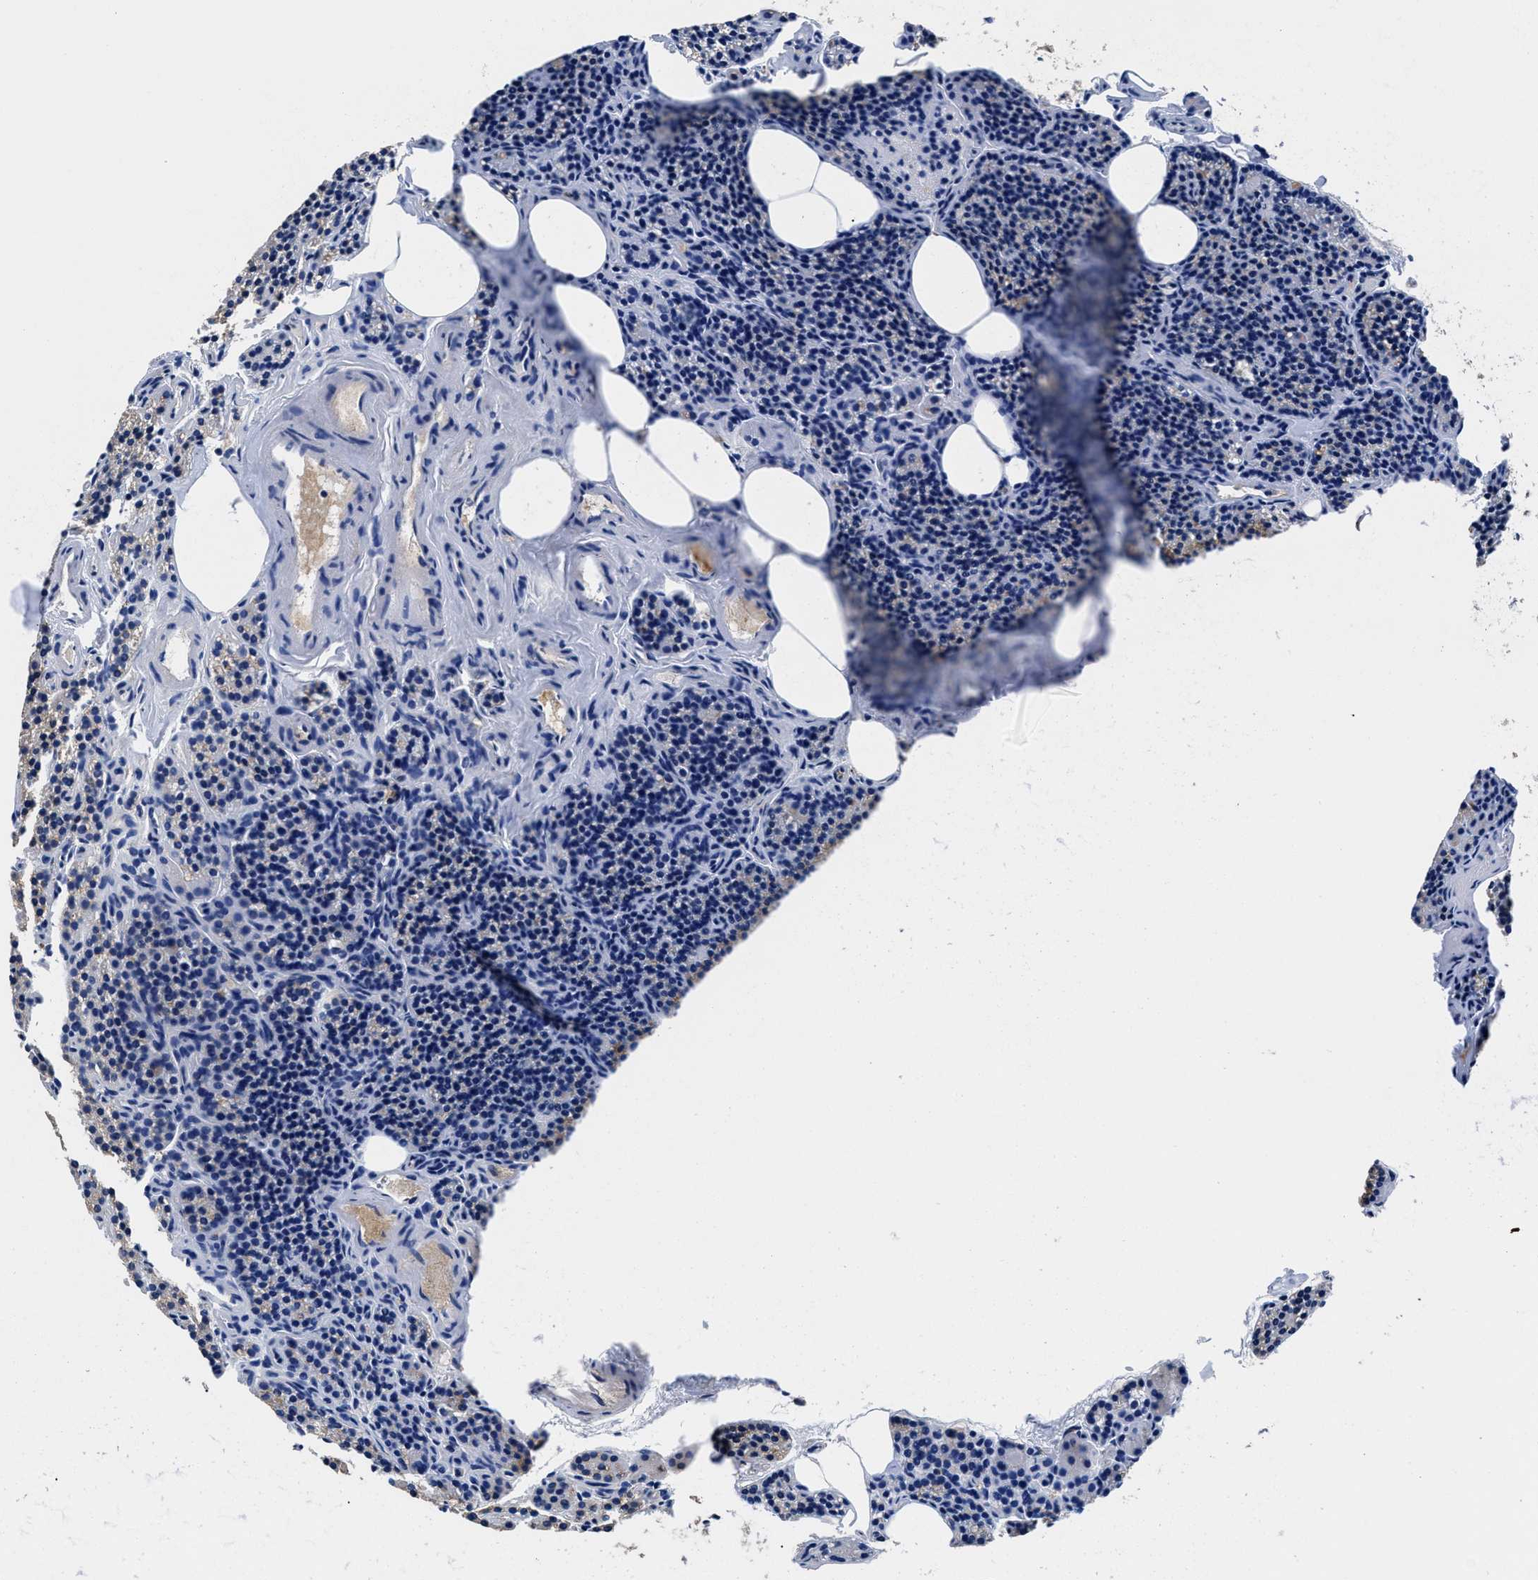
{"staining": {"intensity": "negative", "quantity": "none", "location": "none"}, "tissue": "parathyroid gland", "cell_type": "Glandular cells", "image_type": "normal", "snomed": [{"axis": "morphology", "description": "Normal tissue, NOS"}, {"axis": "morphology", "description": "Adenoma, NOS"}, {"axis": "topography", "description": "Parathyroid gland"}], "caption": "This histopathology image is of normal parathyroid gland stained with immunohistochemistry to label a protein in brown with the nuclei are counter-stained blue. There is no expression in glandular cells. (Brightfield microscopy of DAB immunohistochemistry at high magnification).", "gene": "NEU1", "patient": {"sex": "female", "age": 74}}